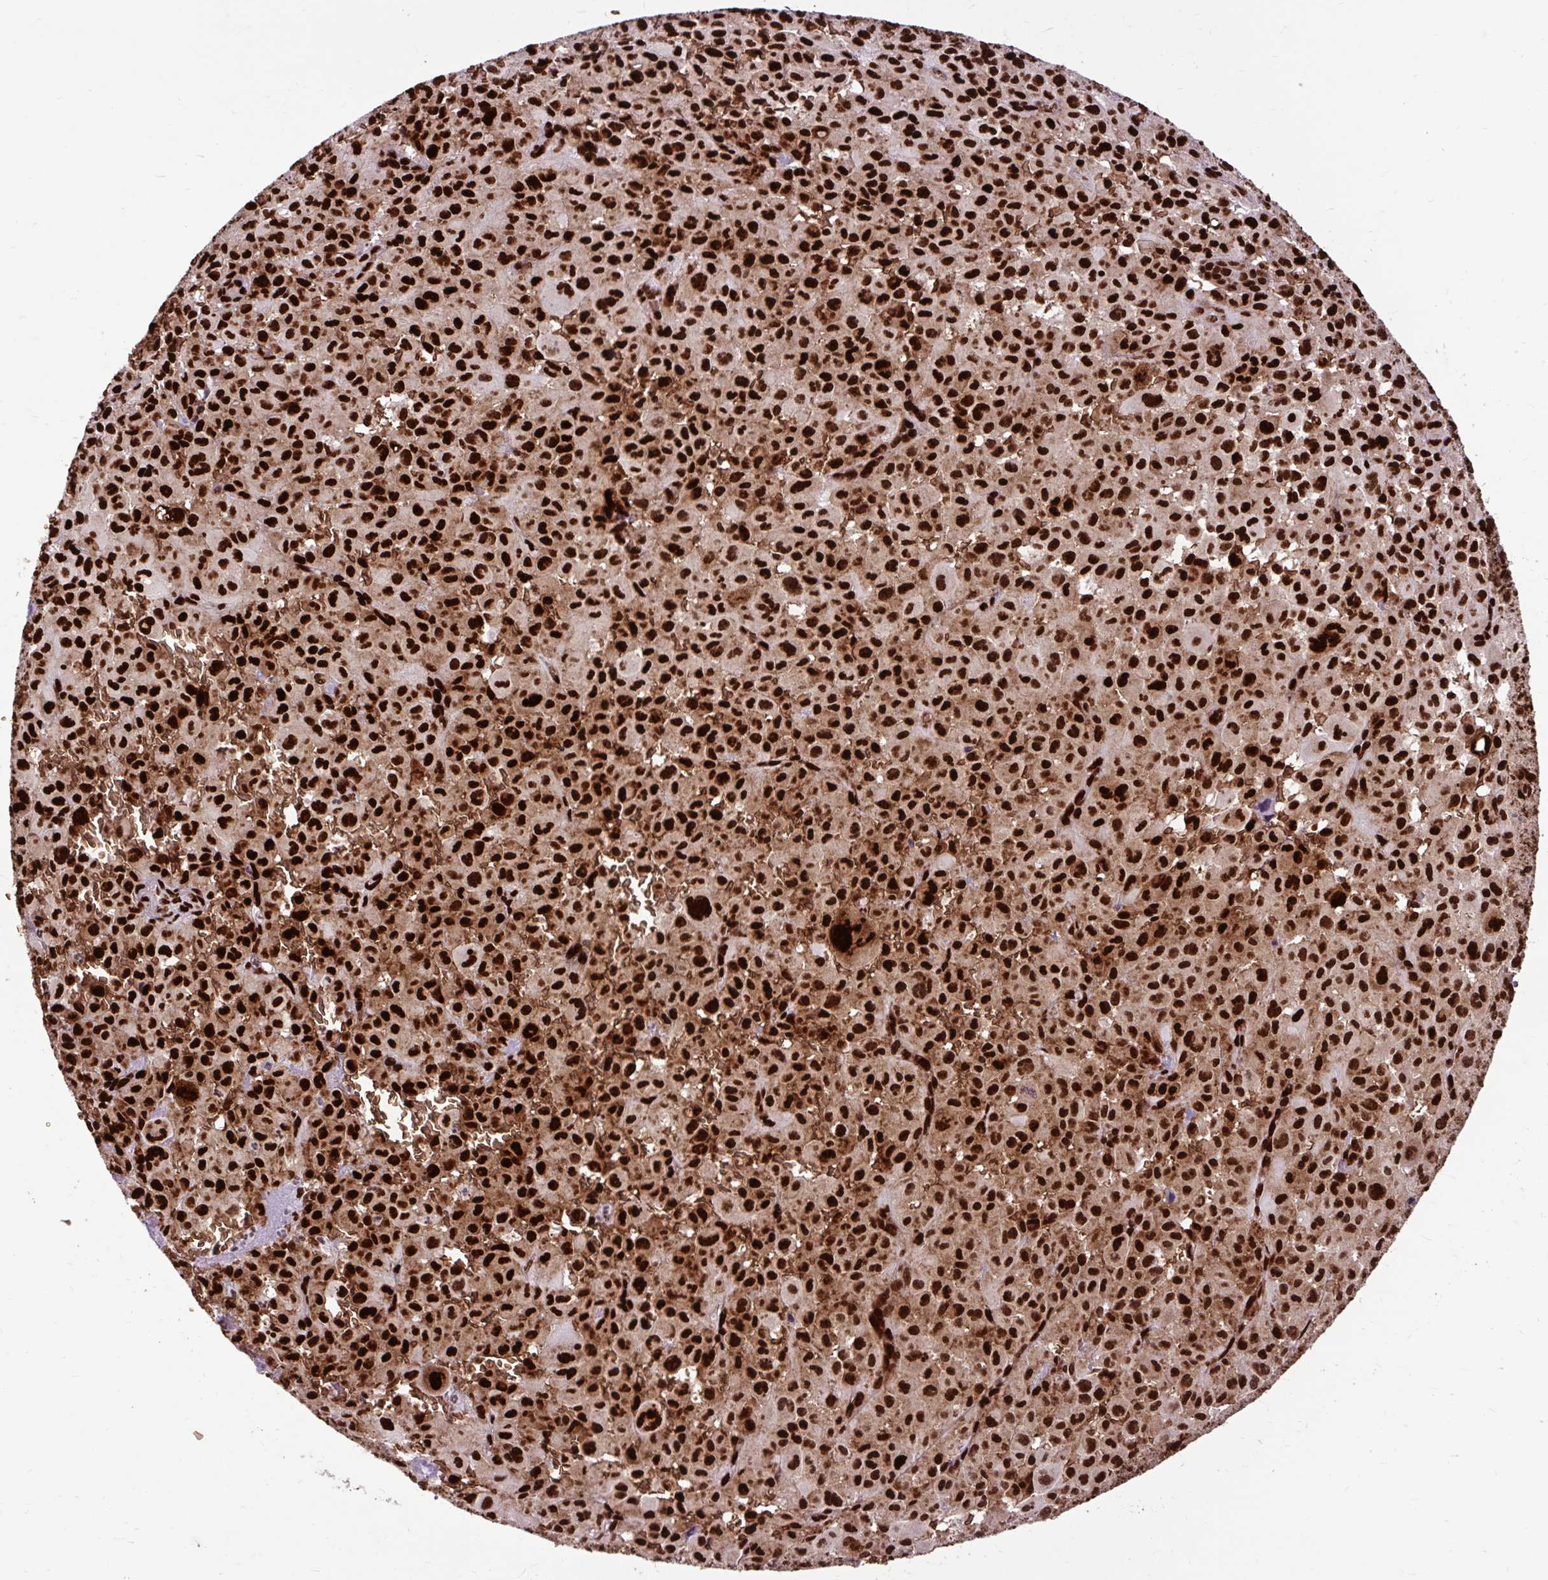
{"staining": {"intensity": "strong", "quantity": ">75%", "location": "nuclear"}, "tissue": "melanoma", "cell_type": "Tumor cells", "image_type": "cancer", "snomed": [{"axis": "morphology", "description": "Malignant melanoma, NOS"}, {"axis": "topography", "description": "Skin"}], "caption": "Malignant melanoma was stained to show a protein in brown. There is high levels of strong nuclear expression in about >75% of tumor cells.", "gene": "FUS", "patient": {"sex": "female", "age": 74}}